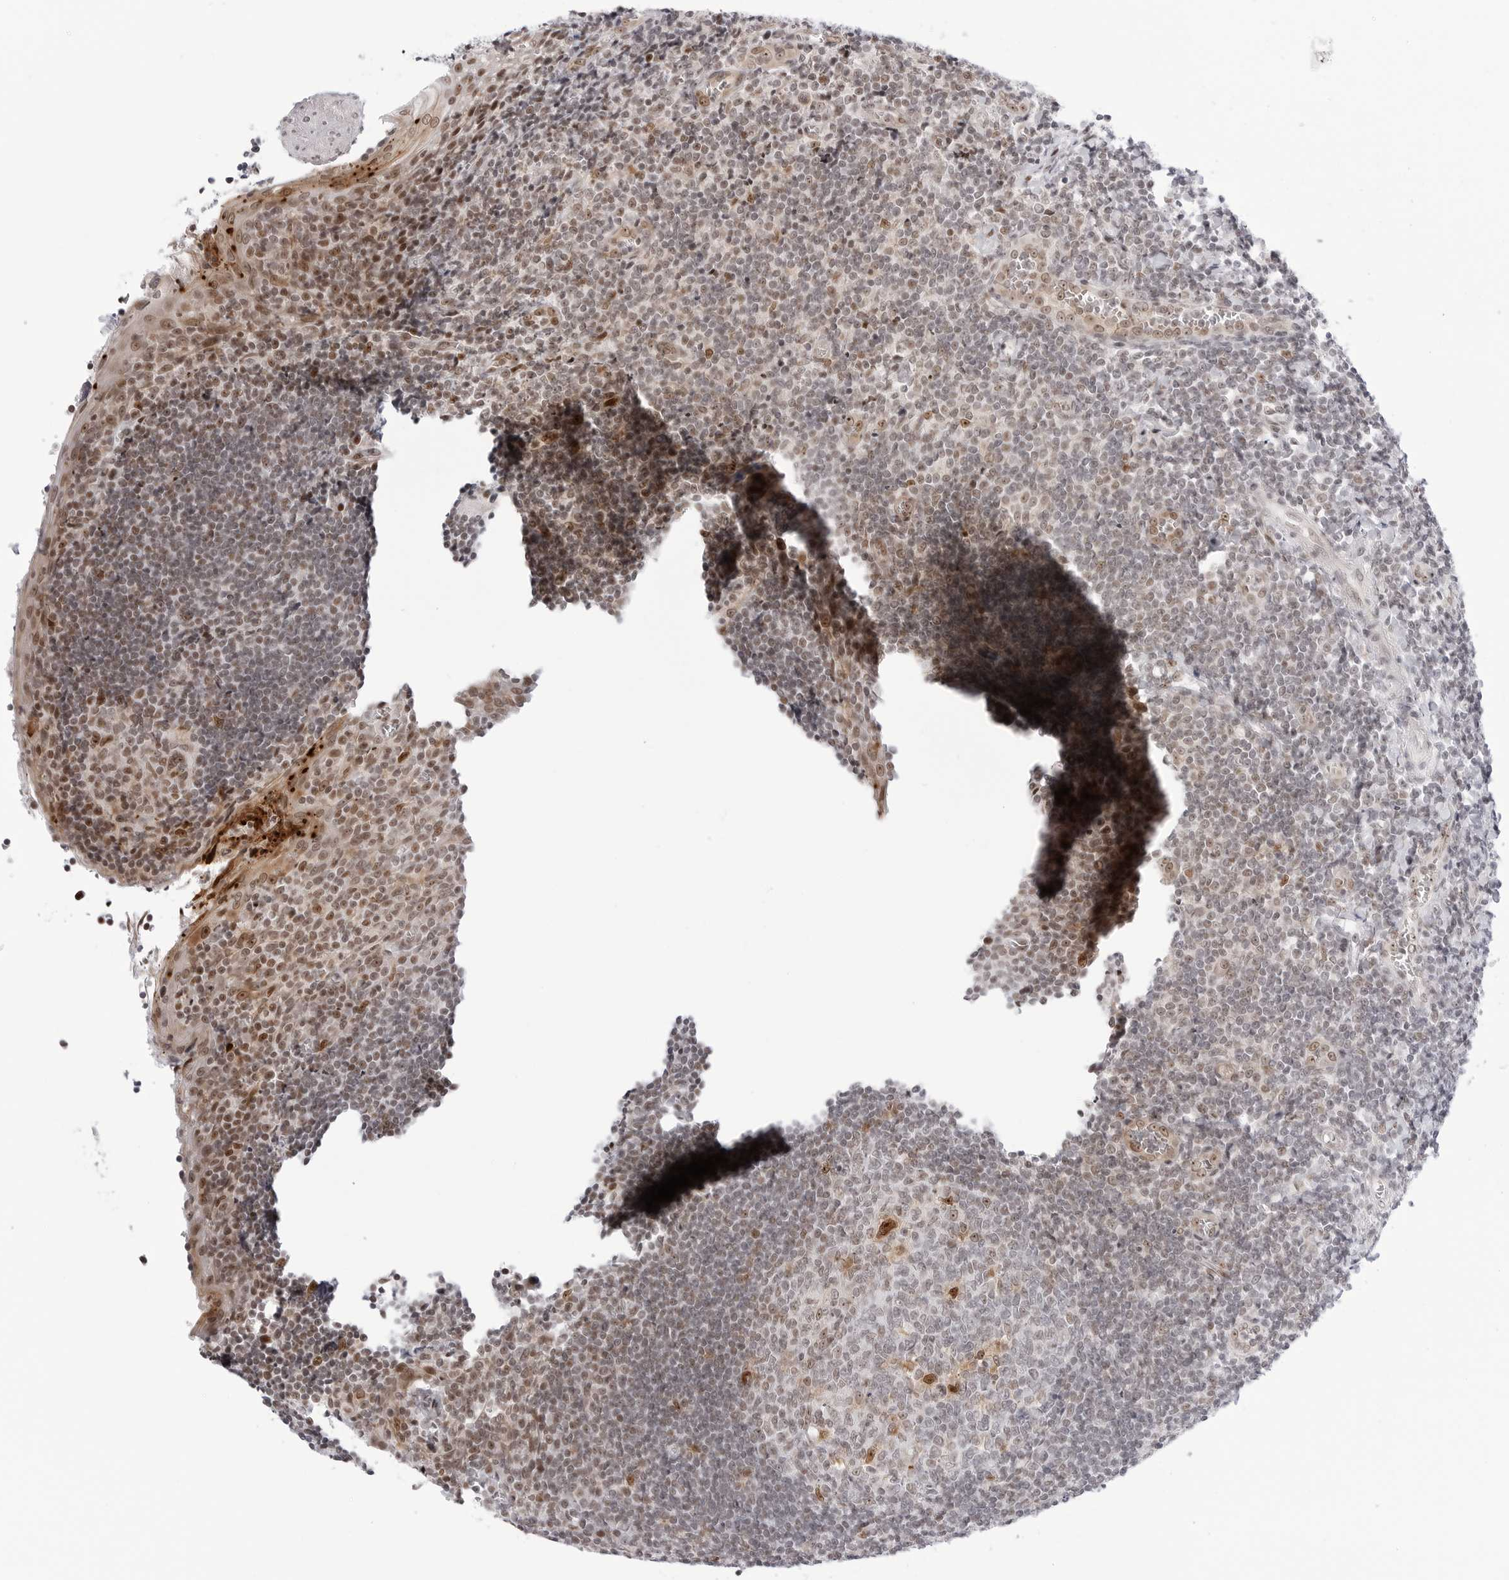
{"staining": {"intensity": "moderate", "quantity": "<25%", "location": "nuclear"}, "tissue": "tonsil", "cell_type": "Germinal center cells", "image_type": "normal", "snomed": [{"axis": "morphology", "description": "Normal tissue, NOS"}, {"axis": "topography", "description": "Tonsil"}], "caption": "IHC staining of benign tonsil, which shows low levels of moderate nuclear staining in approximately <25% of germinal center cells indicating moderate nuclear protein staining. The staining was performed using DAB (brown) for protein detection and nuclei were counterstained in hematoxylin (blue).", "gene": "C1orf162", "patient": {"sex": "male", "age": 27}}